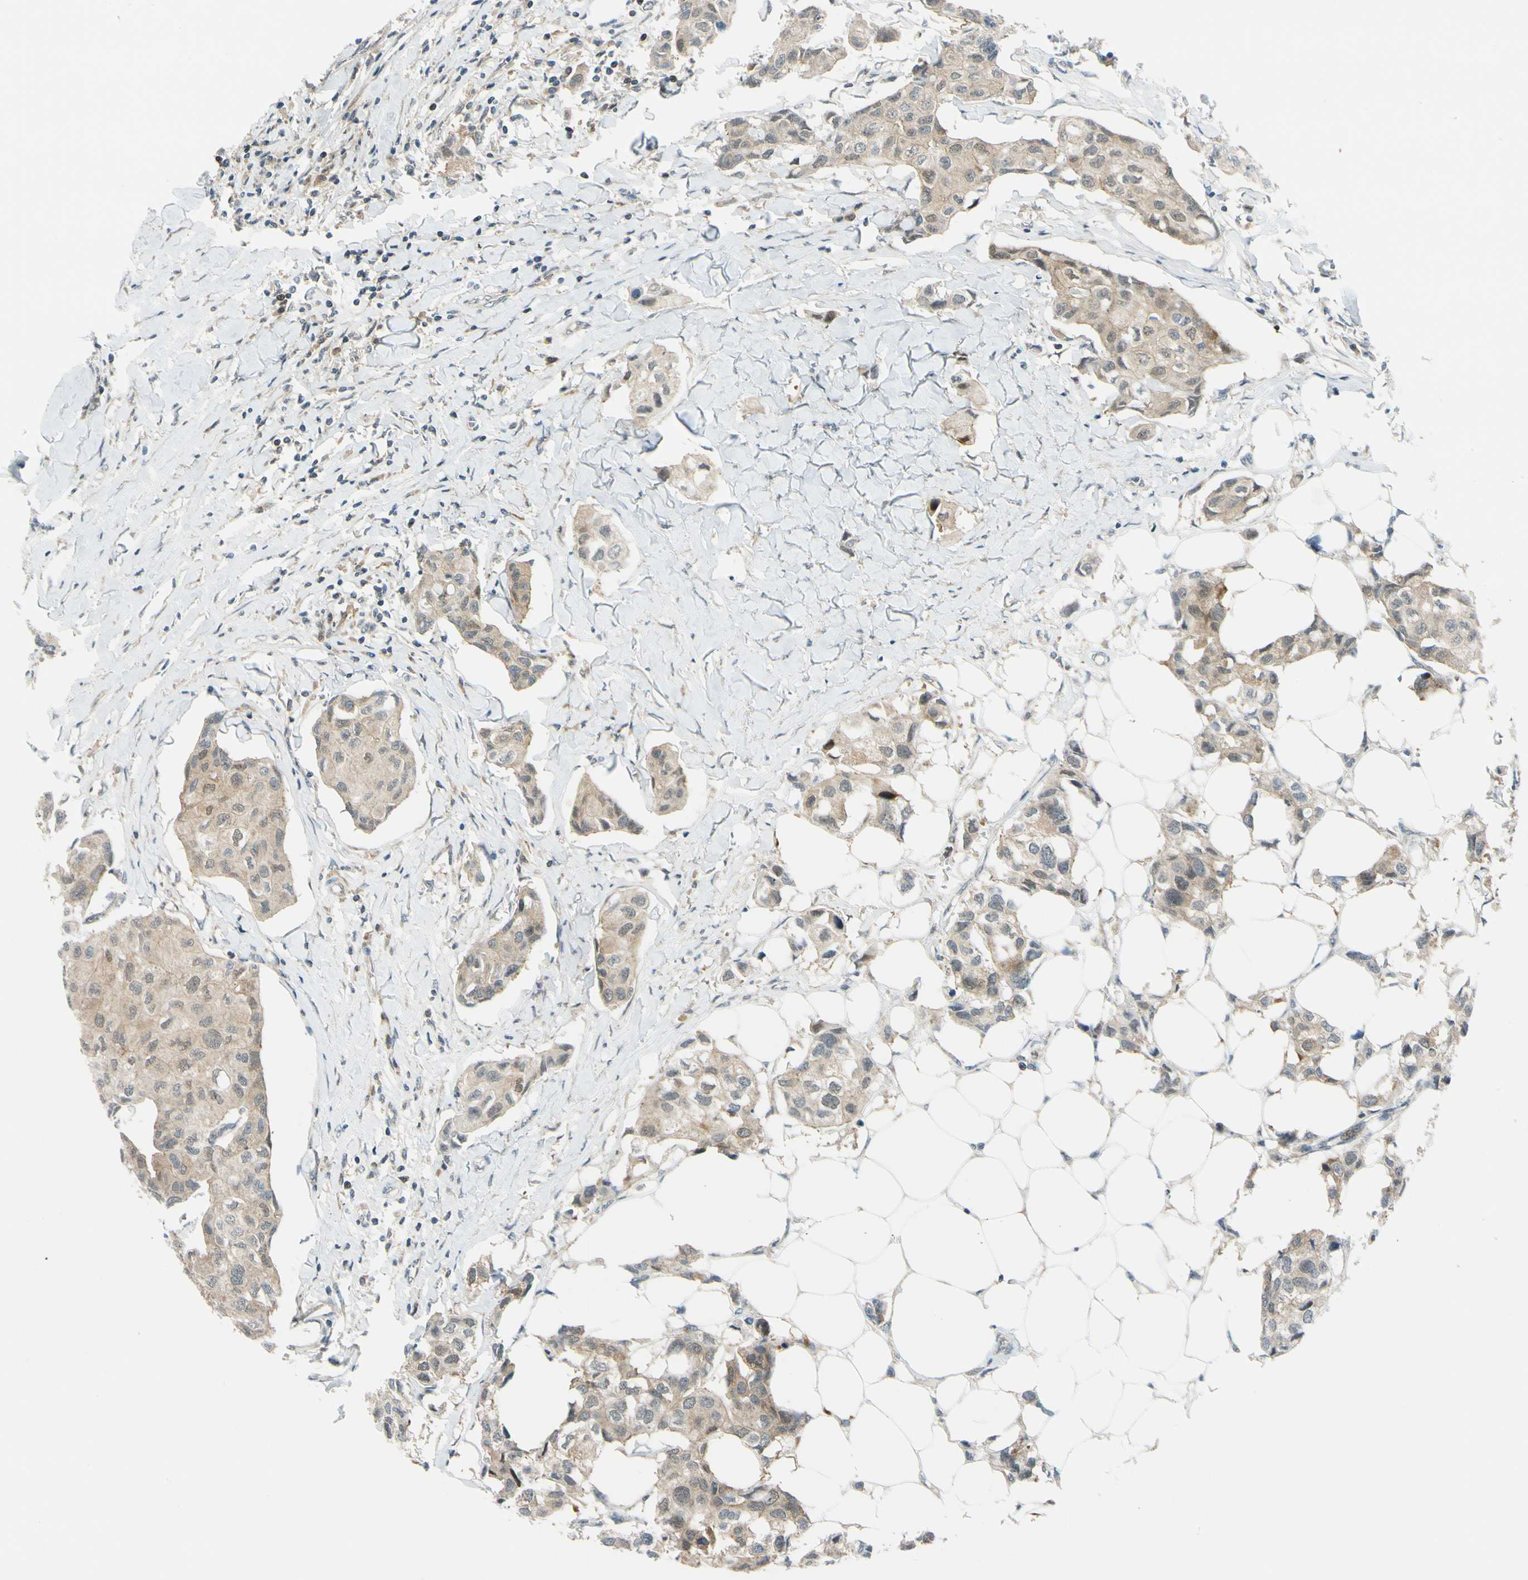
{"staining": {"intensity": "weak", "quantity": ">75%", "location": "cytoplasmic/membranous"}, "tissue": "breast cancer", "cell_type": "Tumor cells", "image_type": "cancer", "snomed": [{"axis": "morphology", "description": "Duct carcinoma"}, {"axis": "topography", "description": "Breast"}], "caption": "Human breast infiltrating ductal carcinoma stained with a brown dye reveals weak cytoplasmic/membranous positive expression in approximately >75% of tumor cells.", "gene": "MAPK9", "patient": {"sex": "female", "age": 80}}